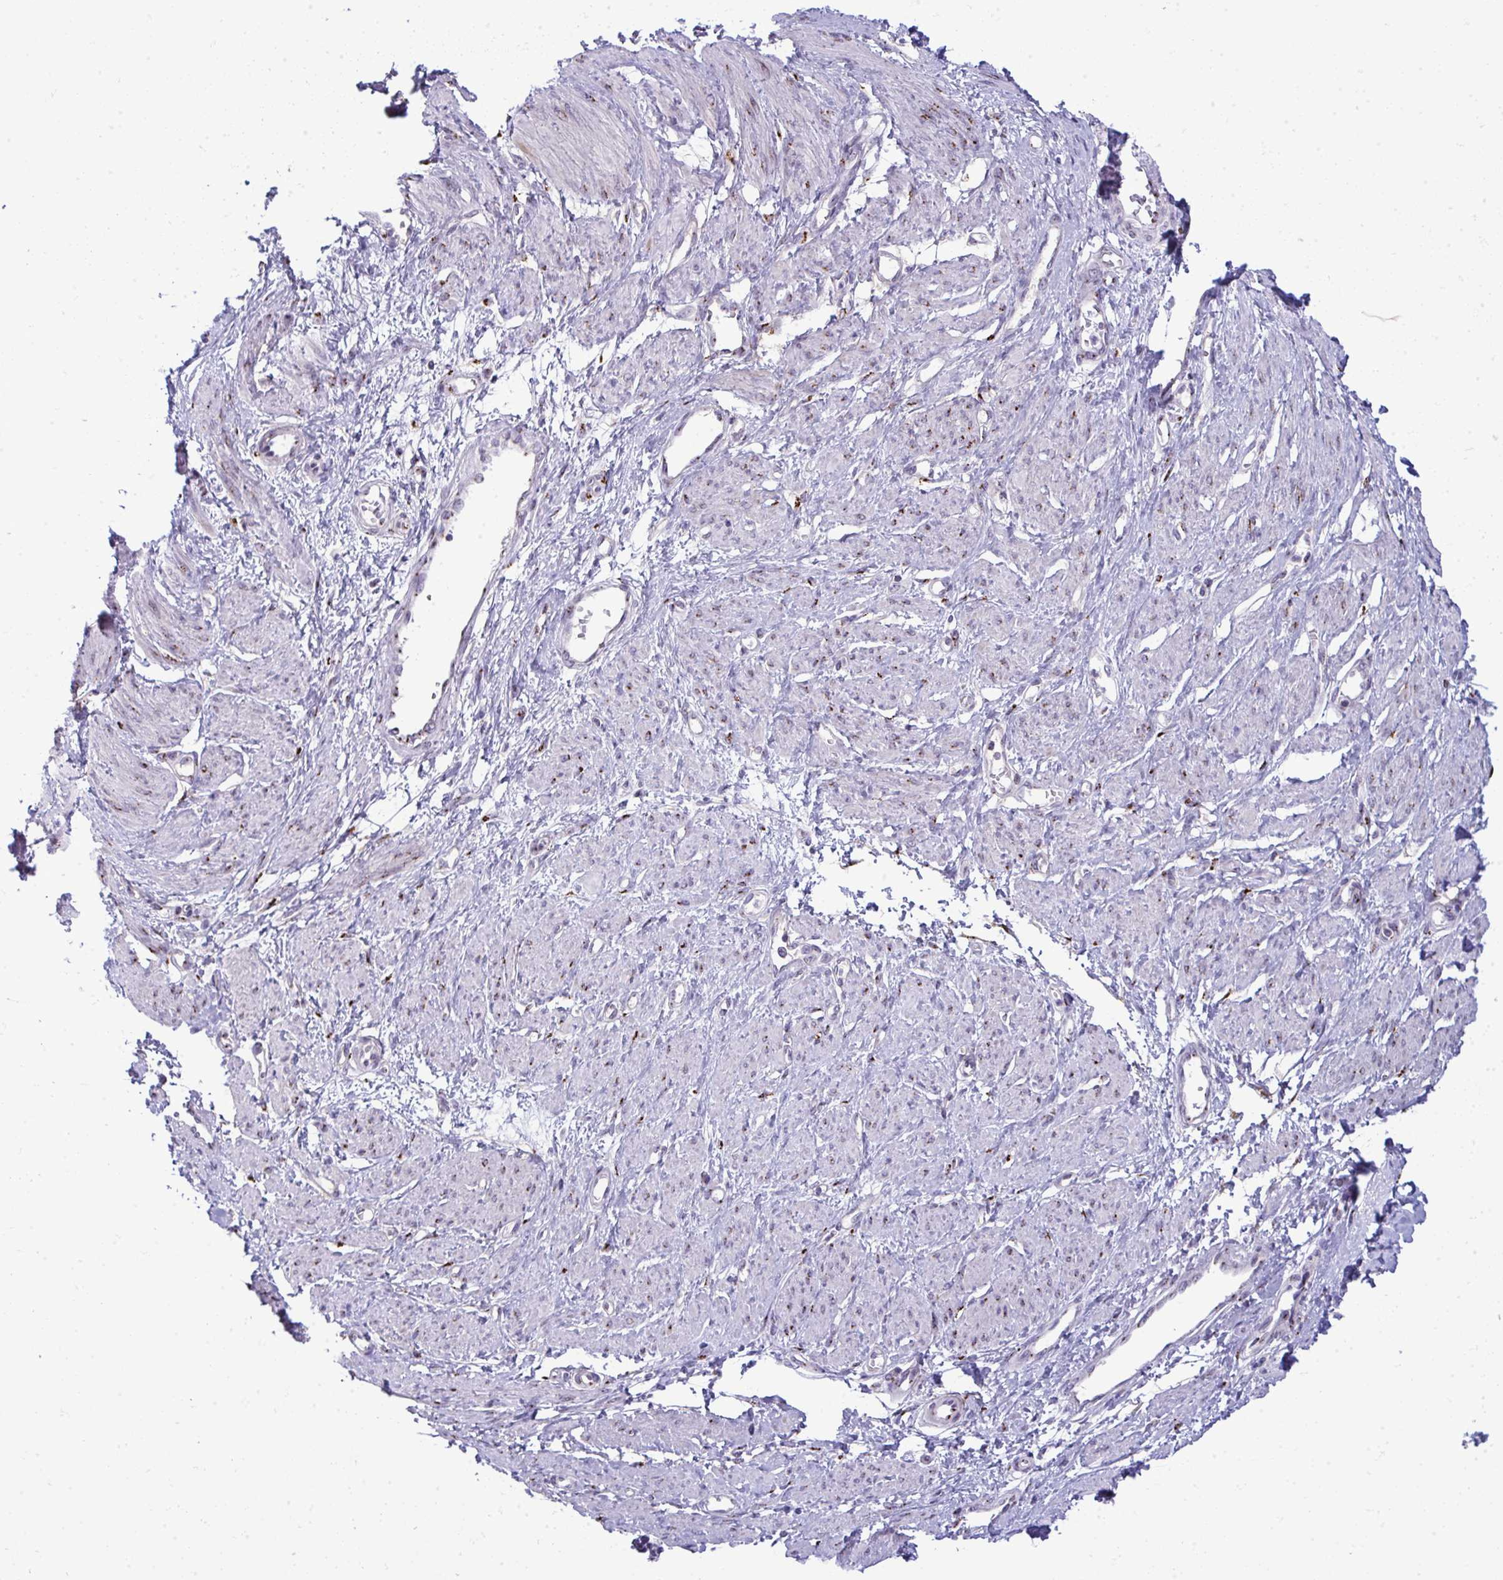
{"staining": {"intensity": "weak", "quantity": "25%-75%", "location": "cytoplasmic/membranous"}, "tissue": "smooth muscle", "cell_type": "Smooth muscle cells", "image_type": "normal", "snomed": [{"axis": "morphology", "description": "Normal tissue, NOS"}, {"axis": "topography", "description": "Smooth muscle"}, {"axis": "topography", "description": "Uterus"}], "caption": "This image shows immunohistochemistry (IHC) staining of unremarkable human smooth muscle, with low weak cytoplasmic/membranous expression in about 25%-75% of smooth muscle cells.", "gene": "DTX4", "patient": {"sex": "female", "age": 39}}